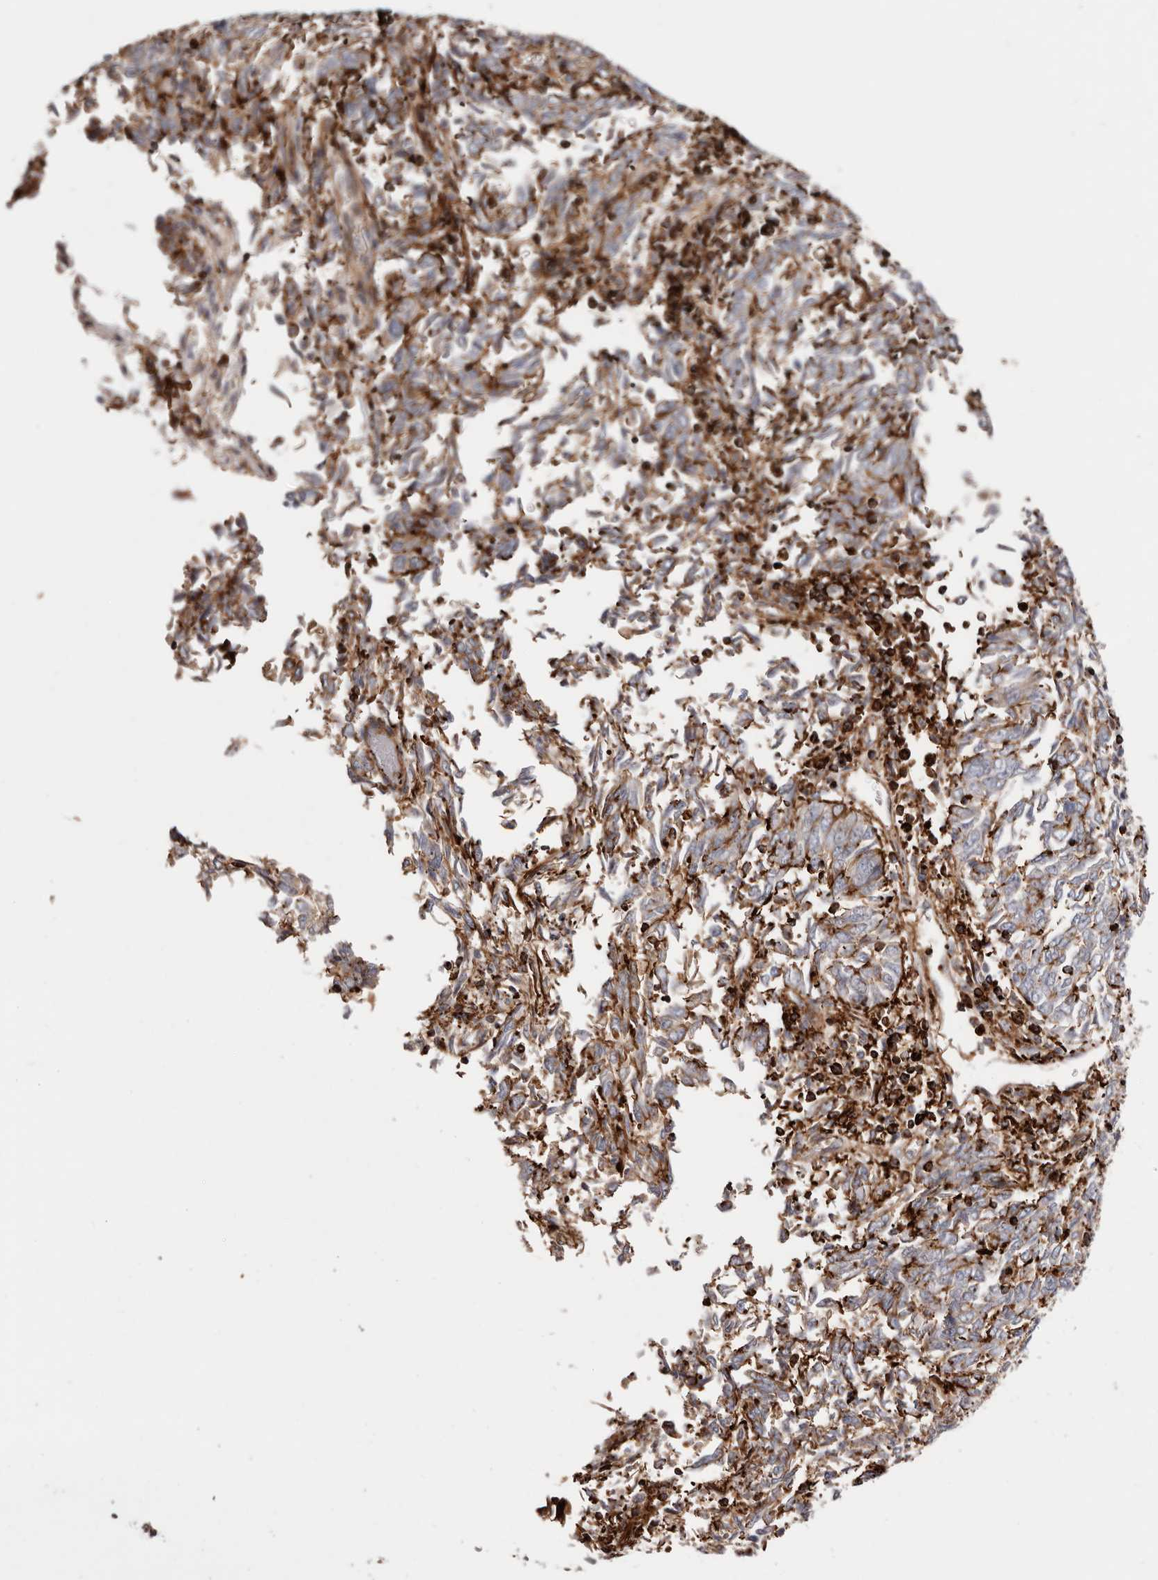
{"staining": {"intensity": "strong", "quantity": "25%-75%", "location": "cytoplasmic/membranous"}, "tissue": "endometrial cancer", "cell_type": "Tumor cells", "image_type": "cancer", "snomed": [{"axis": "morphology", "description": "Adenocarcinoma, NOS"}, {"axis": "topography", "description": "Endometrium"}], "caption": "A micrograph of endometrial cancer stained for a protein demonstrates strong cytoplasmic/membranous brown staining in tumor cells. The staining was performed using DAB to visualize the protein expression in brown, while the nuclei were stained in blue with hematoxylin (Magnification: 20x).", "gene": "PTPN22", "patient": {"sex": "female", "age": 80}}